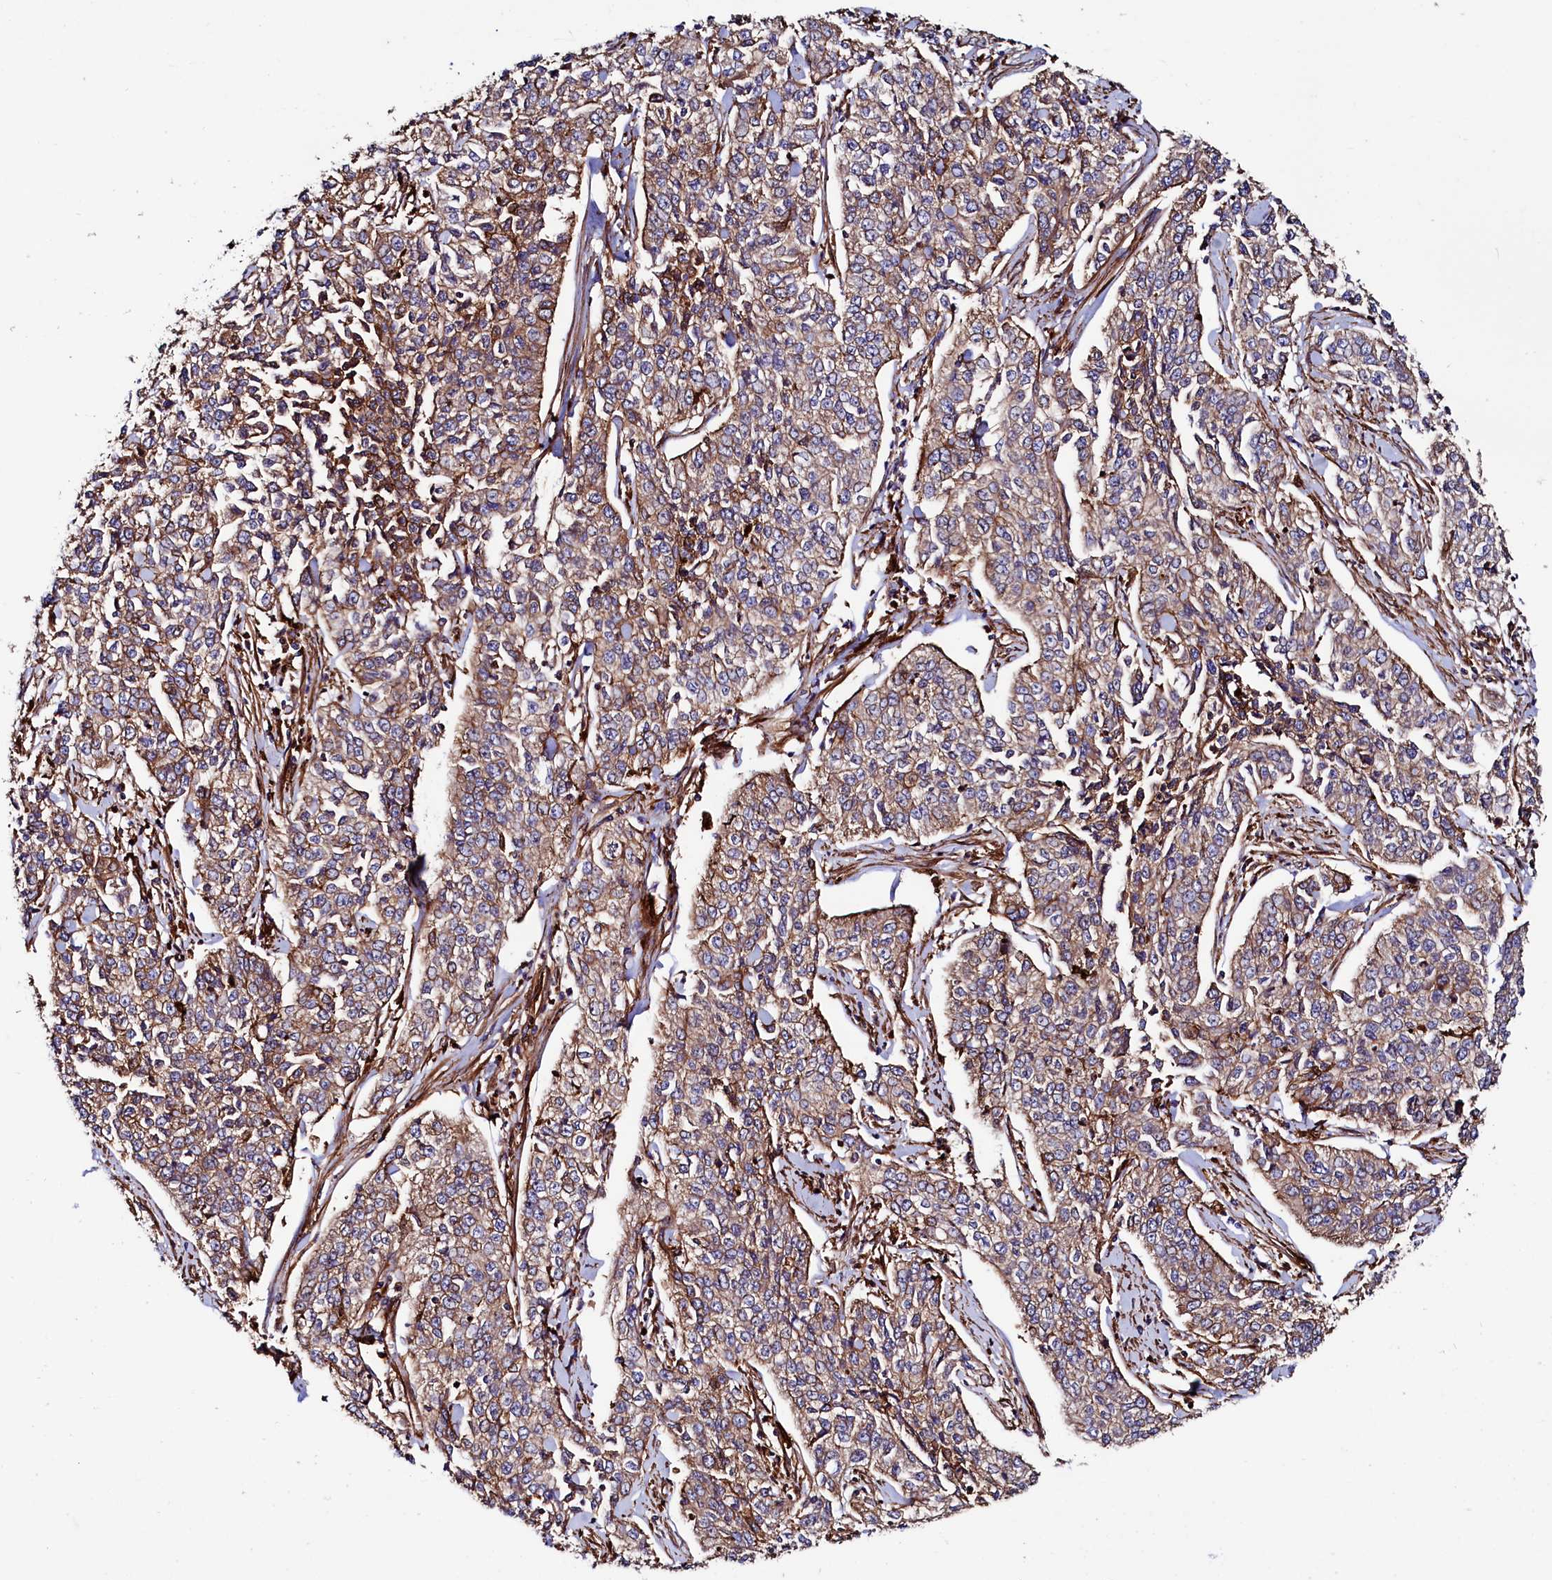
{"staining": {"intensity": "moderate", "quantity": ">75%", "location": "cytoplasmic/membranous"}, "tissue": "cervical cancer", "cell_type": "Tumor cells", "image_type": "cancer", "snomed": [{"axis": "morphology", "description": "Squamous cell carcinoma, NOS"}, {"axis": "topography", "description": "Cervix"}], "caption": "Immunohistochemistry (IHC) (DAB) staining of squamous cell carcinoma (cervical) displays moderate cytoplasmic/membranous protein expression in approximately >75% of tumor cells.", "gene": "STAMBPL1", "patient": {"sex": "female", "age": 35}}